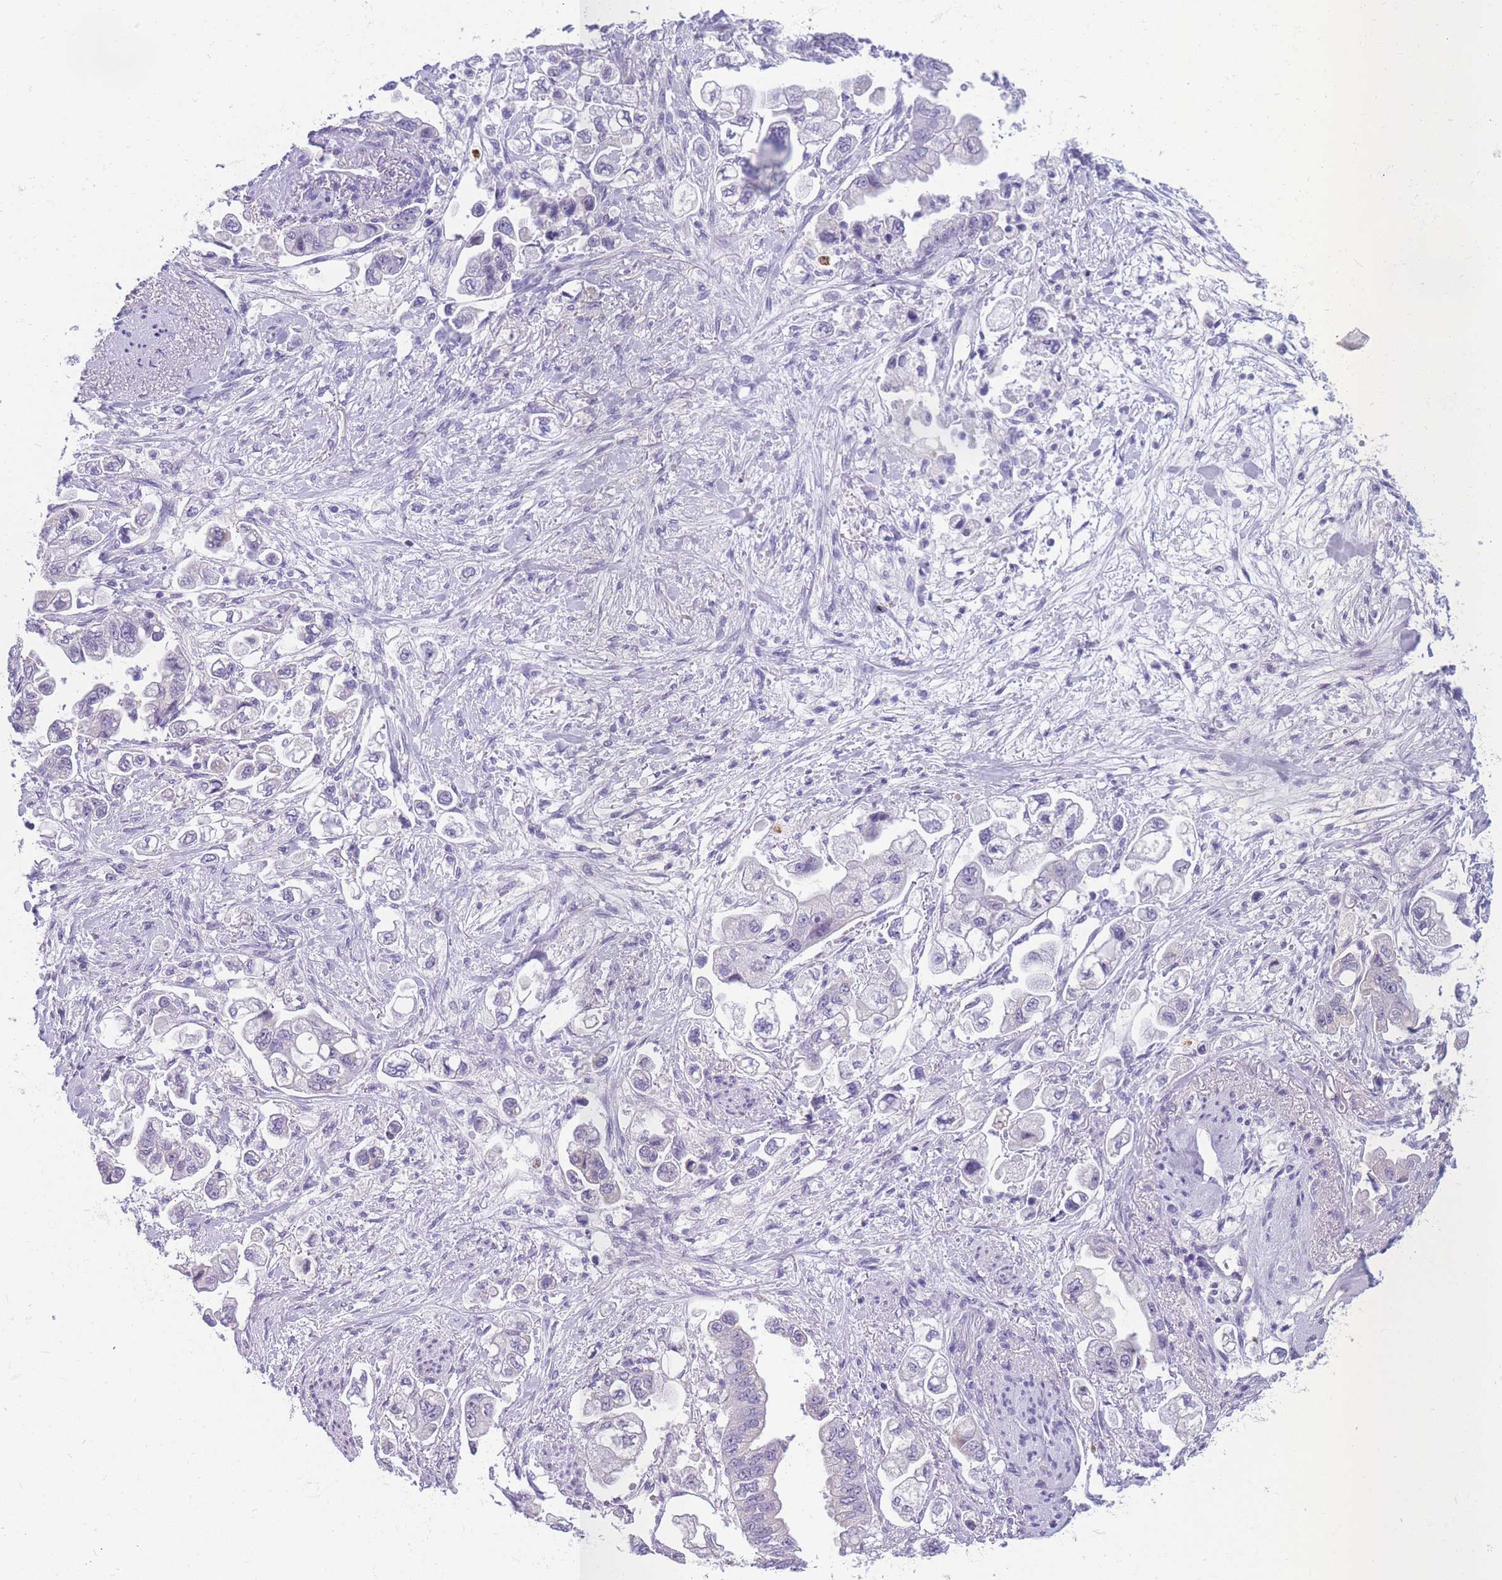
{"staining": {"intensity": "moderate", "quantity": "<25%", "location": "cytoplasmic/membranous"}, "tissue": "stomach cancer", "cell_type": "Tumor cells", "image_type": "cancer", "snomed": [{"axis": "morphology", "description": "Adenocarcinoma, NOS"}, {"axis": "topography", "description": "Stomach"}], "caption": "Brown immunohistochemical staining in human stomach cancer (adenocarcinoma) displays moderate cytoplasmic/membranous expression in about <25% of tumor cells.", "gene": "DDX49", "patient": {"sex": "male", "age": 62}}